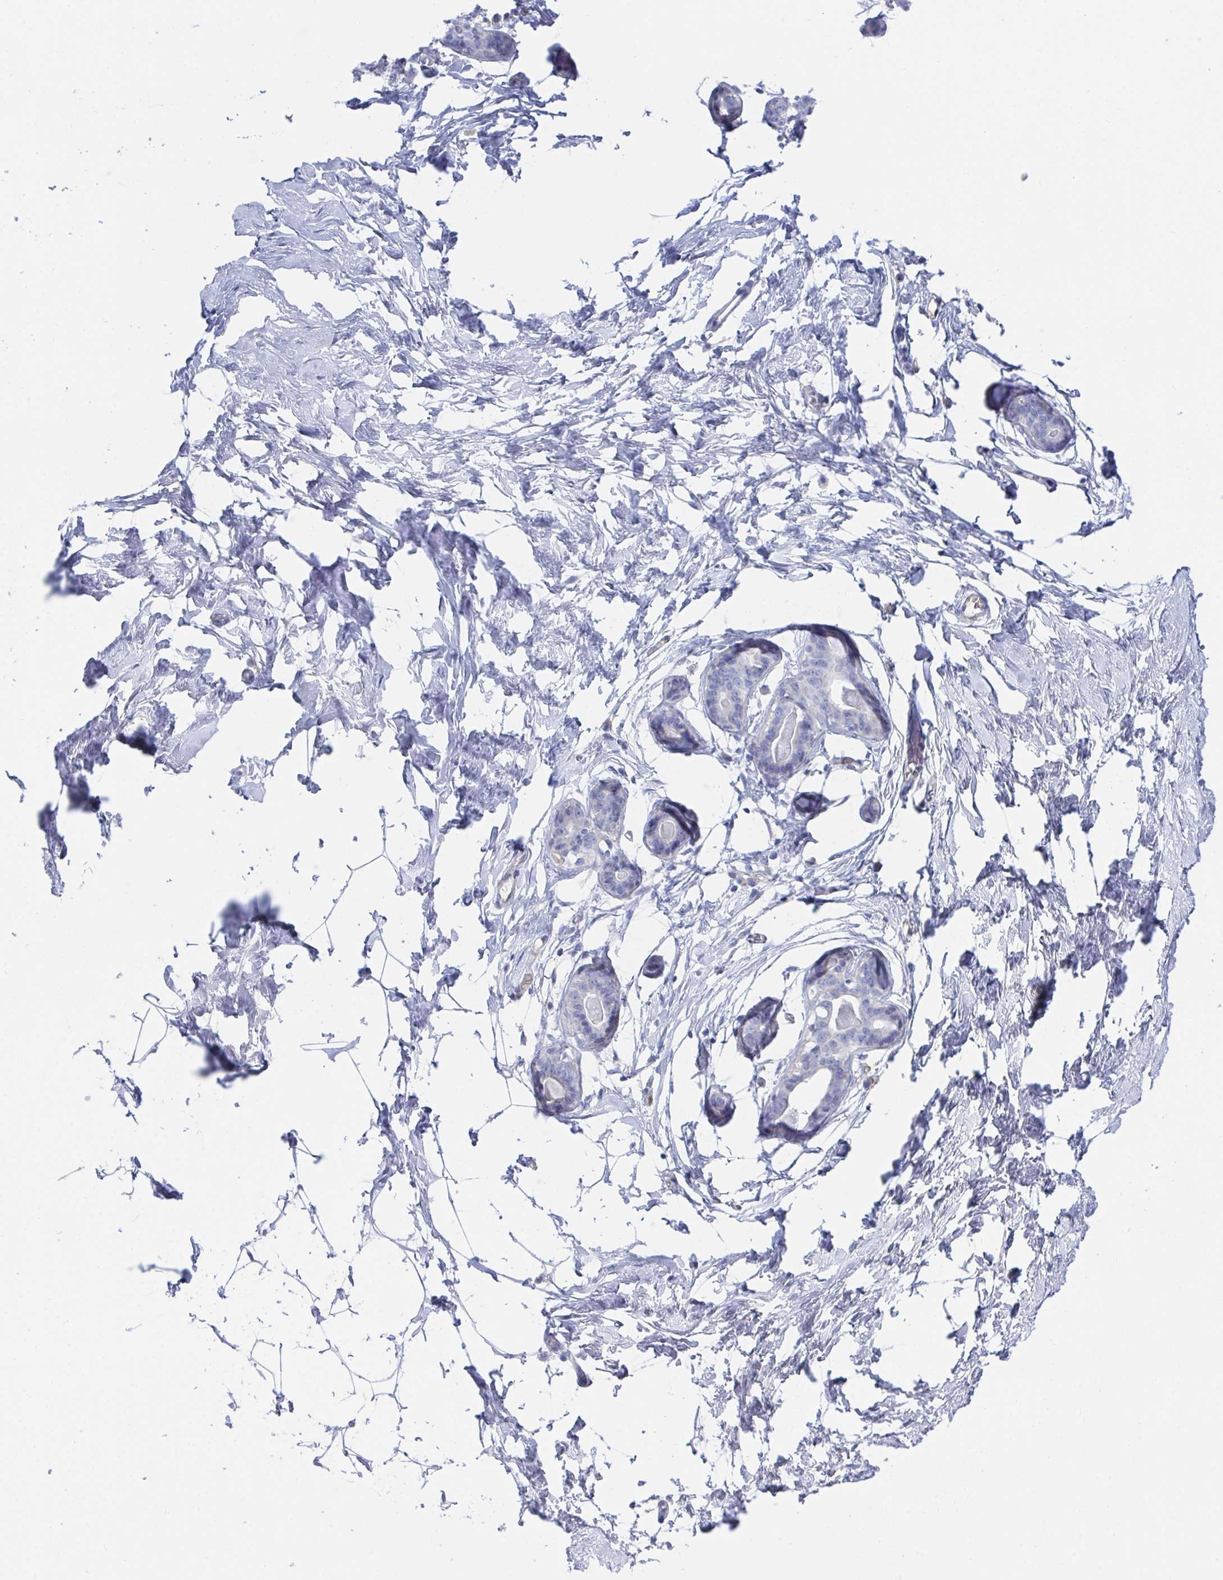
{"staining": {"intensity": "negative", "quantity": "none", "location": "none"}, "tissue": "breast", "cell_type": "Adipocytes", "image_type": "normal", "snomed": [{"axis": "morphology", "description": "Normal tissue, NOS"}, {"axis": "topography", "description": "Breast"}], "caption": "This is an immunohistochemistry (IHC) histopathology image of normal breast. There is no positivity in adipocytes.", "gene": "TNFAIP6", "patient": {"sex": "female", "age": 45}}